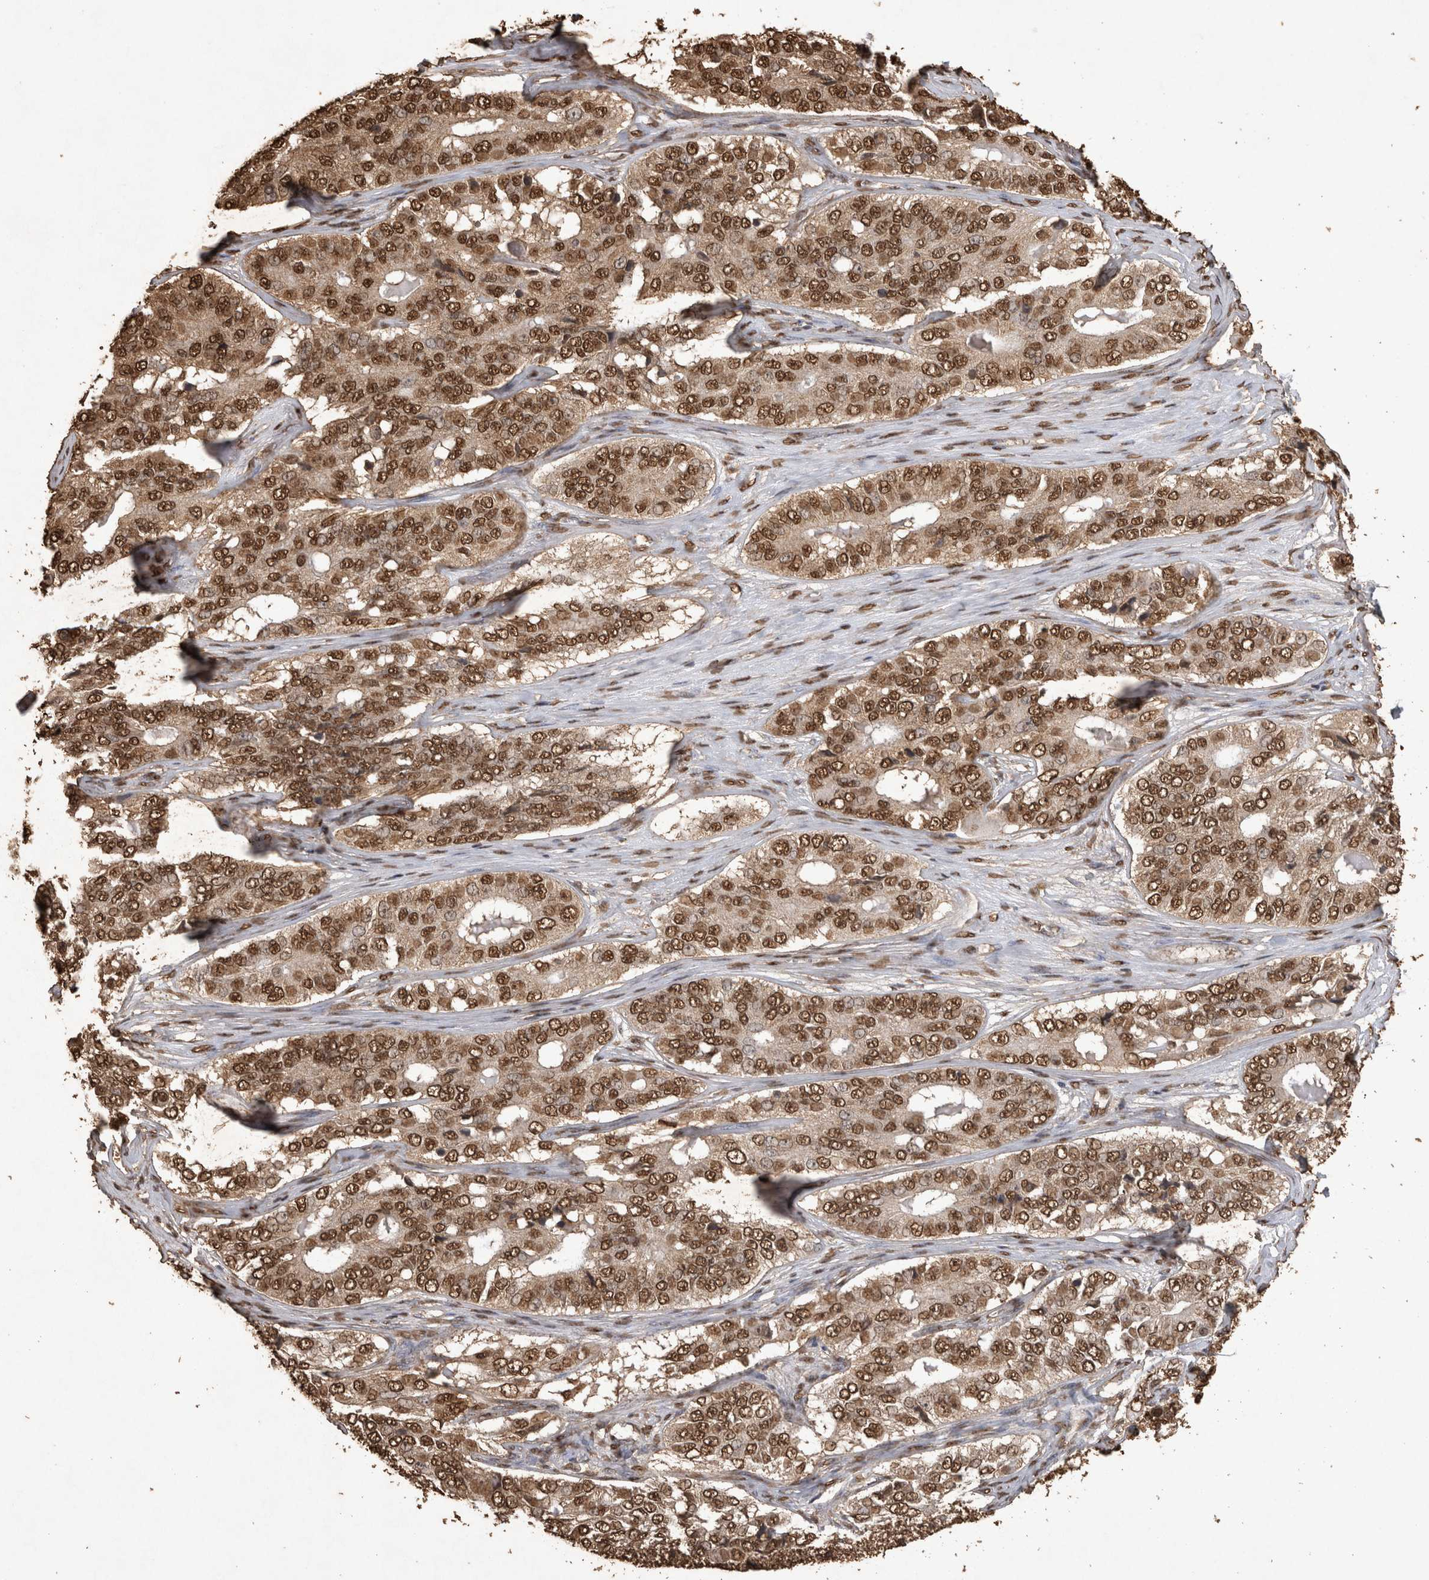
{"staining": {"intensity": "moderate", "quantity": ">75%", "location": "cytoplasmic/membranous,nuclear"}, "tissue": "ovarian cancer", "cell_type": "Tumor cells", "image_type": "cancer", "snomed": [{"axis": "morphology", "description": "Carcinoma, endometroid"}, {"axis": "topography", "description": "Ovary"}], "caption": "Ovarian cancer tissue demonstrates moderate cytoplasmic/membranous and nuclear staining in approximately >75% of tumor cells, visualized by immunohistochemistry.", "gene": "OAS2", "patient": {"sex": "female", "age": 51}}